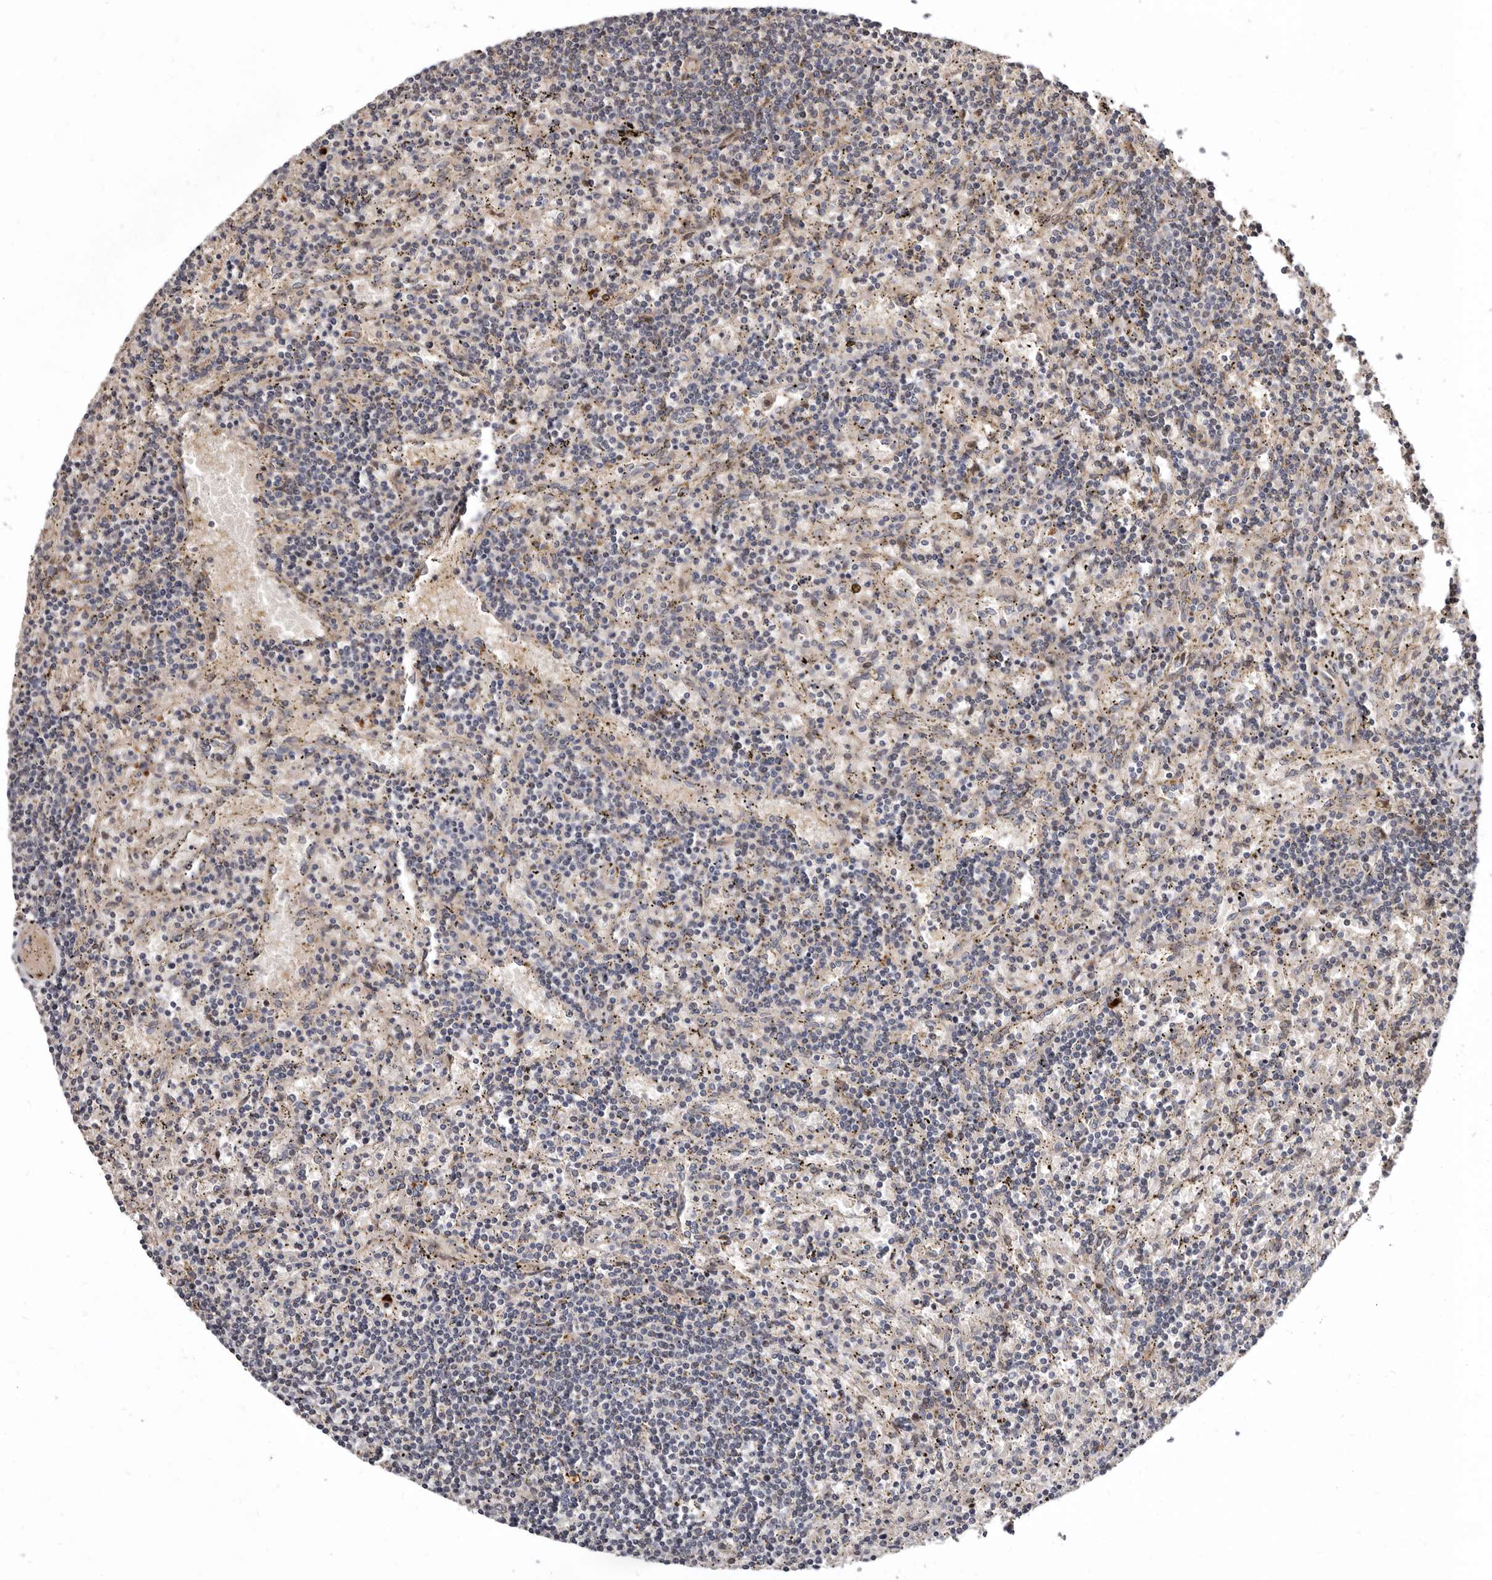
{"staining": {"intensity": "negative", "quantity": "none", "location": "none"}, "tissue": "lymphoma", "cell_type": "Tumor cells", "image_type": "cancer", "snomed": [{"axis": "morphology", "description": "Malignant lymphoma, non-Hodgkin's type, Low grade"}, {"axis": "topography", "description": "Spleen"}], "caption": "Photomicrograph shows no significant protein positivity in tumor cells of lymphoma.", "gene": "WEE2", "patient": {"sex": "male", "age": 76}}